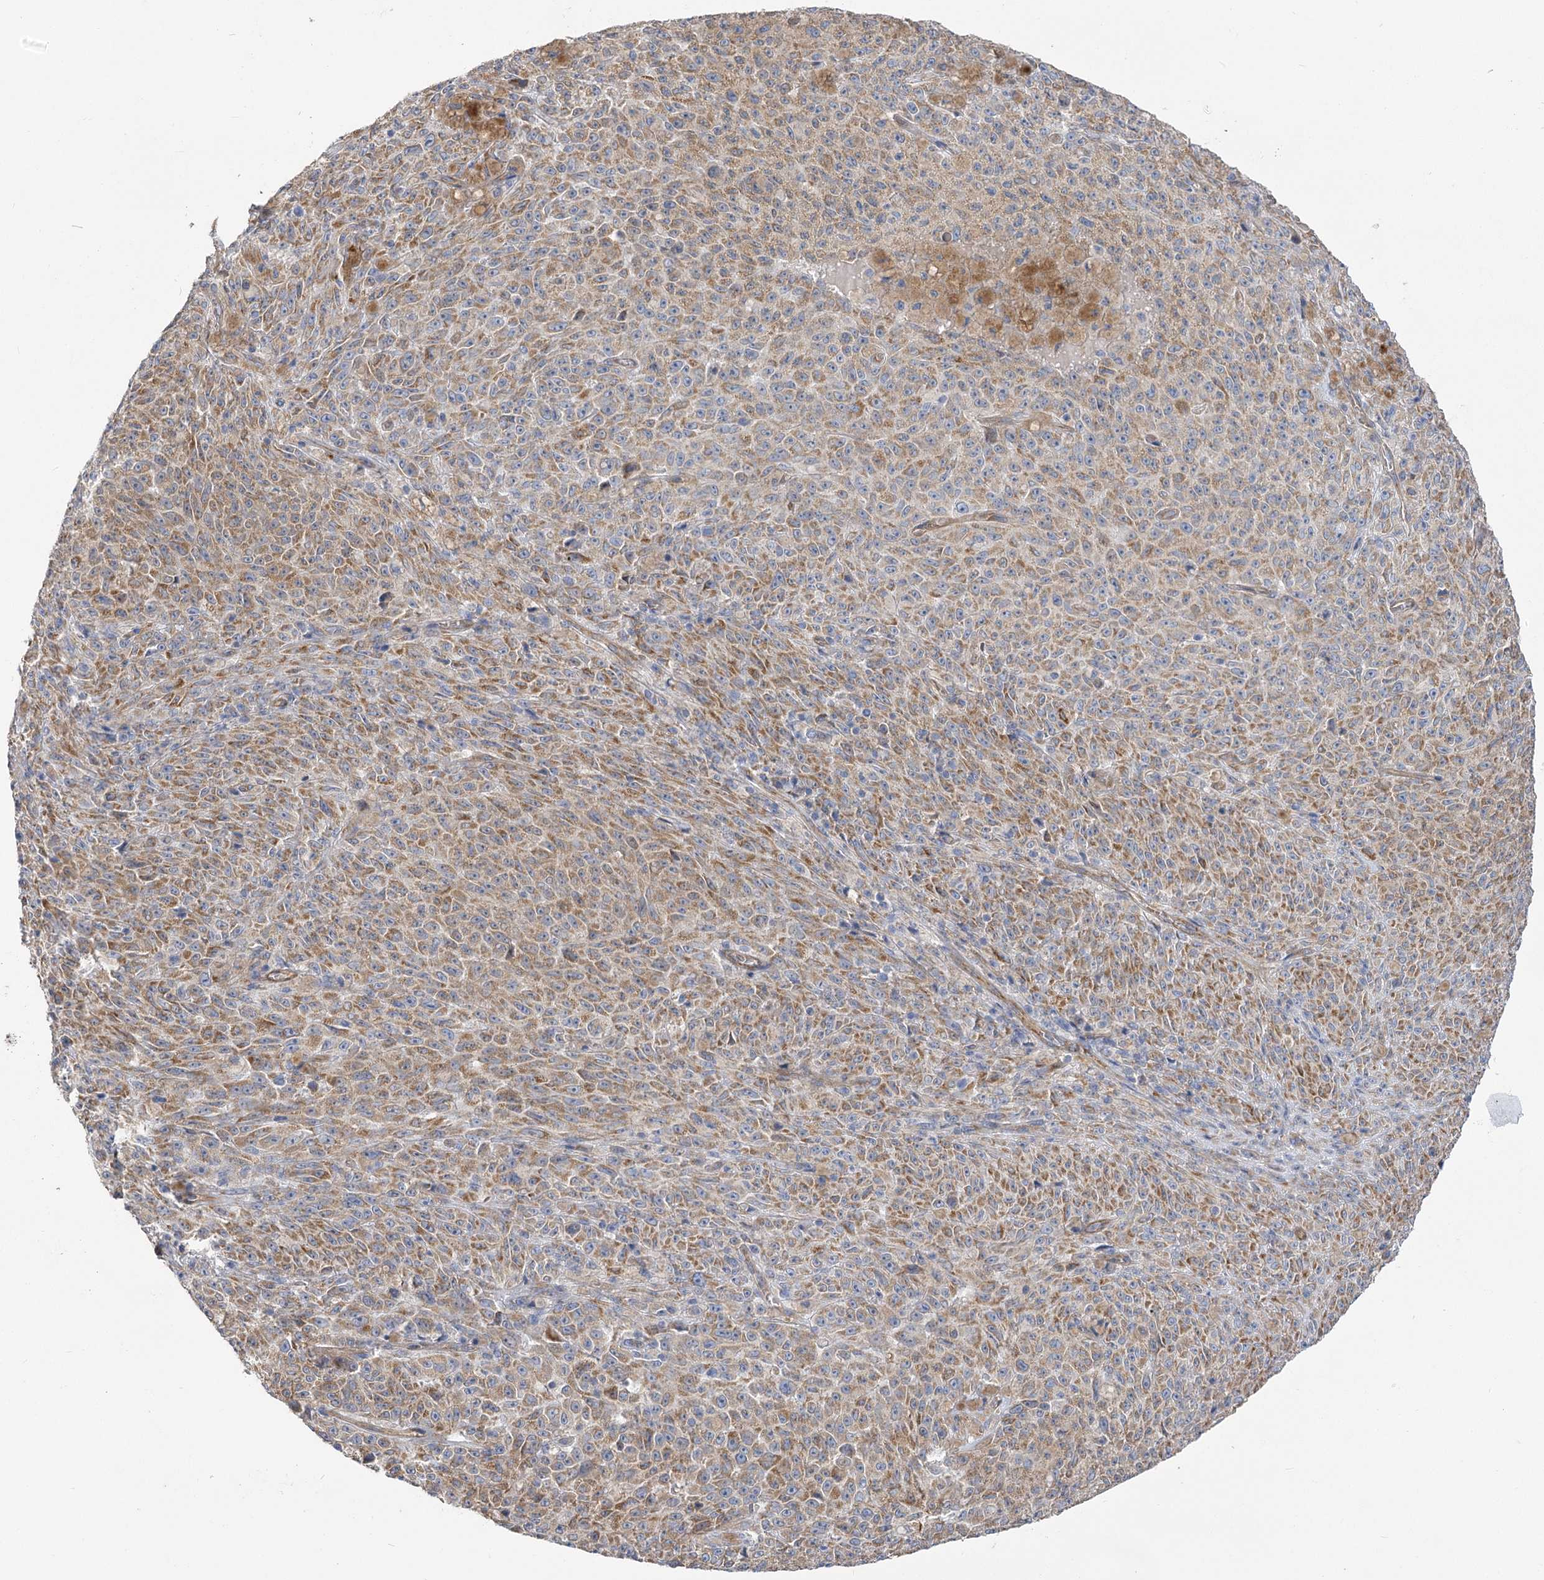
{"staining": {"intensity": "moderate", "quantity": ">75%", "location": "cytoplasmic/membranous"}, "tissue": "melanoma", "cell_type": "Tumor cells", "image_type": "cancer", "snomed": [{"axis": "morphology", "description": "Malignant melanoma, NOS"}, {"axis": "topography", "description": "Skin"}], "caption": "Melanoma stained with a brown dye reveals moderate cytoplasmic/membranous positive staining in about >75% of tumor cells.", "gene": "RMDN2", "patient": {"sex": "female", "age": 82}}